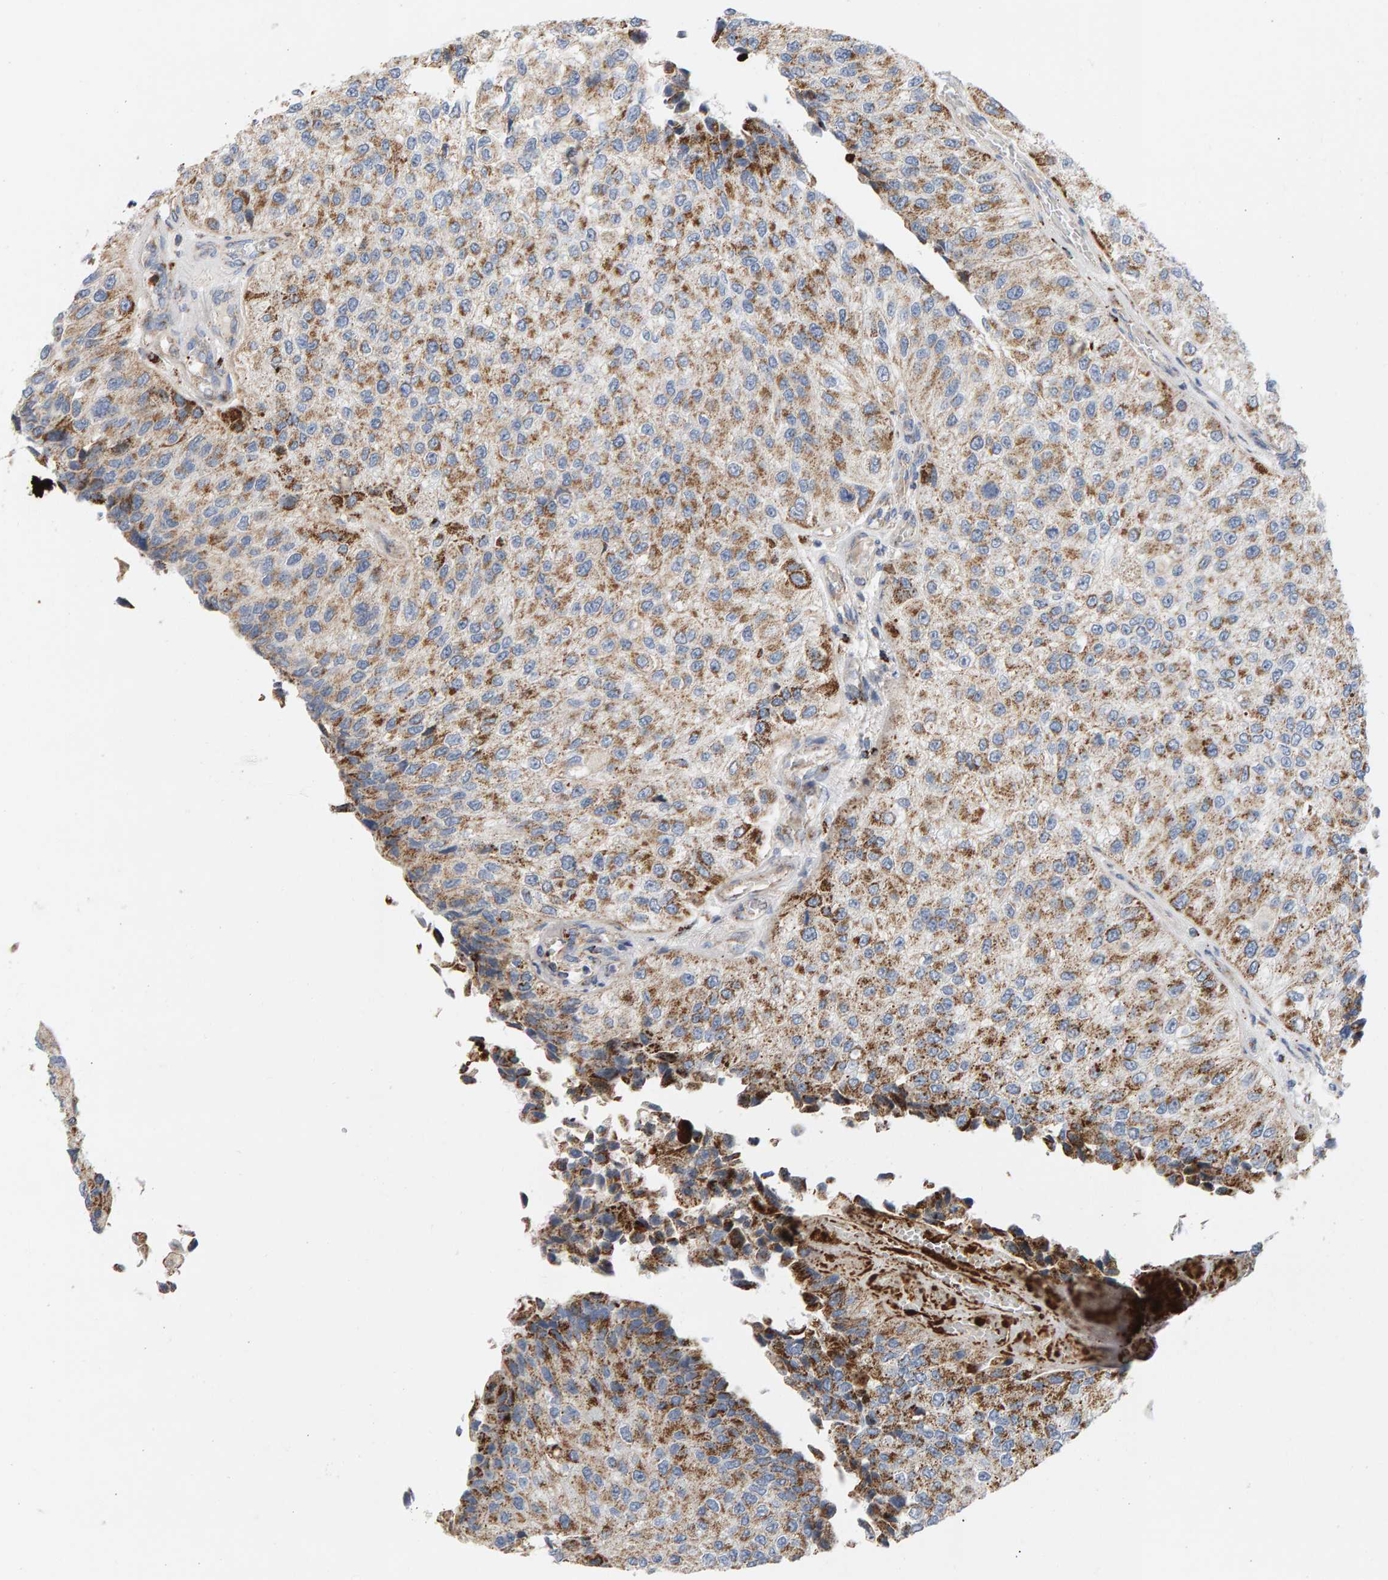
{"staining": {"intensity": "moderate", "quantity": ">75%", "location": "cytoplasmic/membranous"}, "tissue": "urothelial cancer", "cell_type": "Tumor cells", "image_type": "cancer", "snomed": [{"axis": "morphology", "description": "Urothelial carcinoma, High grade"}, {"axis": "topography", "description": "Kidney"}, {"axis": "topography", "description": "Urinary bladder"}], "caption": "IHC (DAB (3,3'-diaminobenzidine)) staining of urothelial carcinoma (high-grade) demonstrates moderate cytoplasmic/membranous protein positivity in about >75% of tumor cells.", "gene": "GGTA1", "patient": {"sex": "male", "age": 77}}